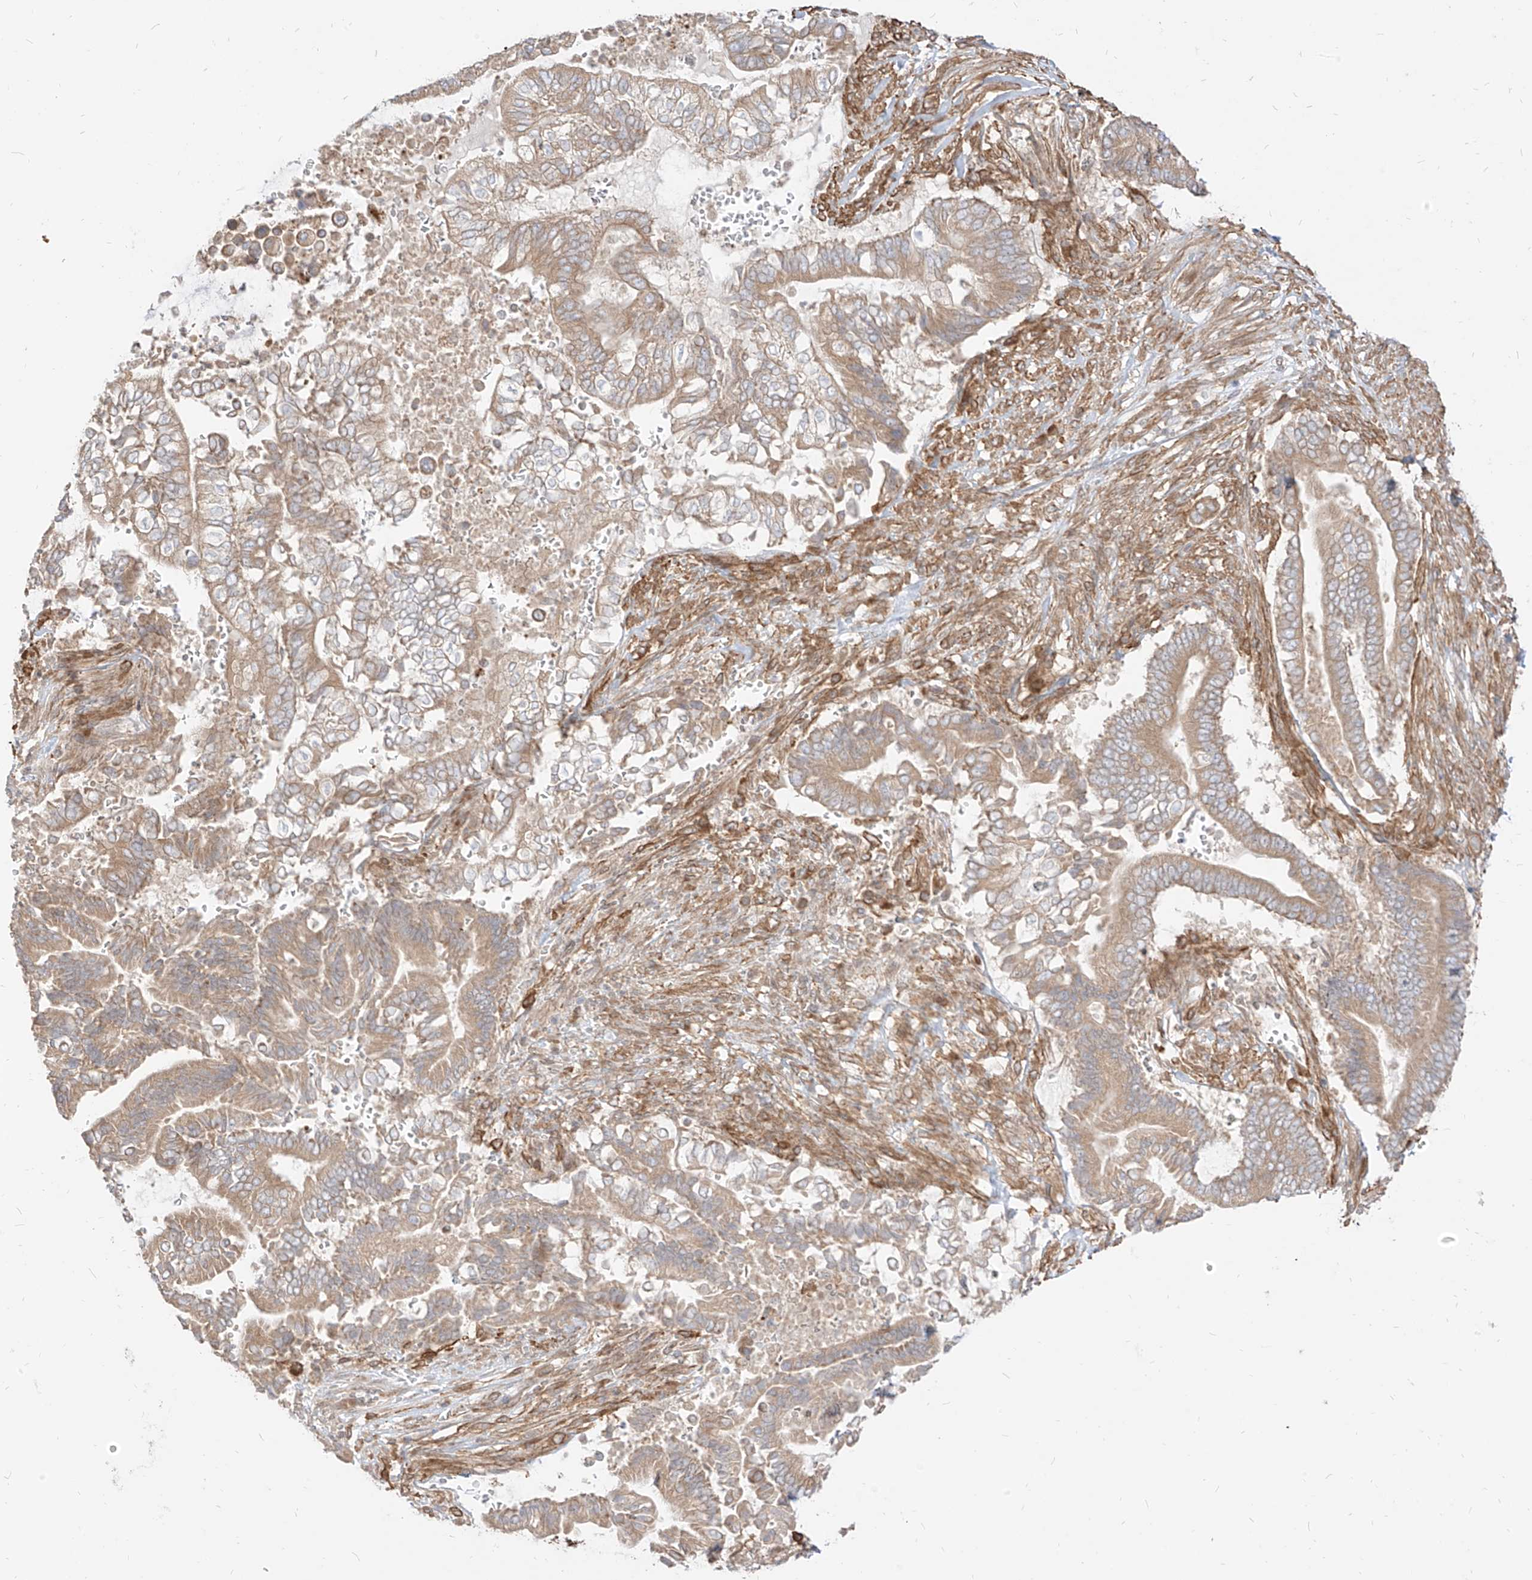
{"staining": {"intensity": "weak", "quantity": ">75%", "location": "cytoplasmic/membranous"}, "tissue": "pancreatic cancer", "cell_type": "Tumor cells", "image_type": "cancer", "snomed": [{"axis": "morphology", "description": "Adenocarcinoma, NOS"}, {"axis": "topography", "description": "Pancreas"}], "caption": "The histopathology image shows staining of pancreatic cancer (adenocarcinoma), revealing weak cytoplasmic/membranous protein positivity (brown color) within tumor cells.", "gene": "PLCL1", "patient": {"sex": "male", "age": 68}}